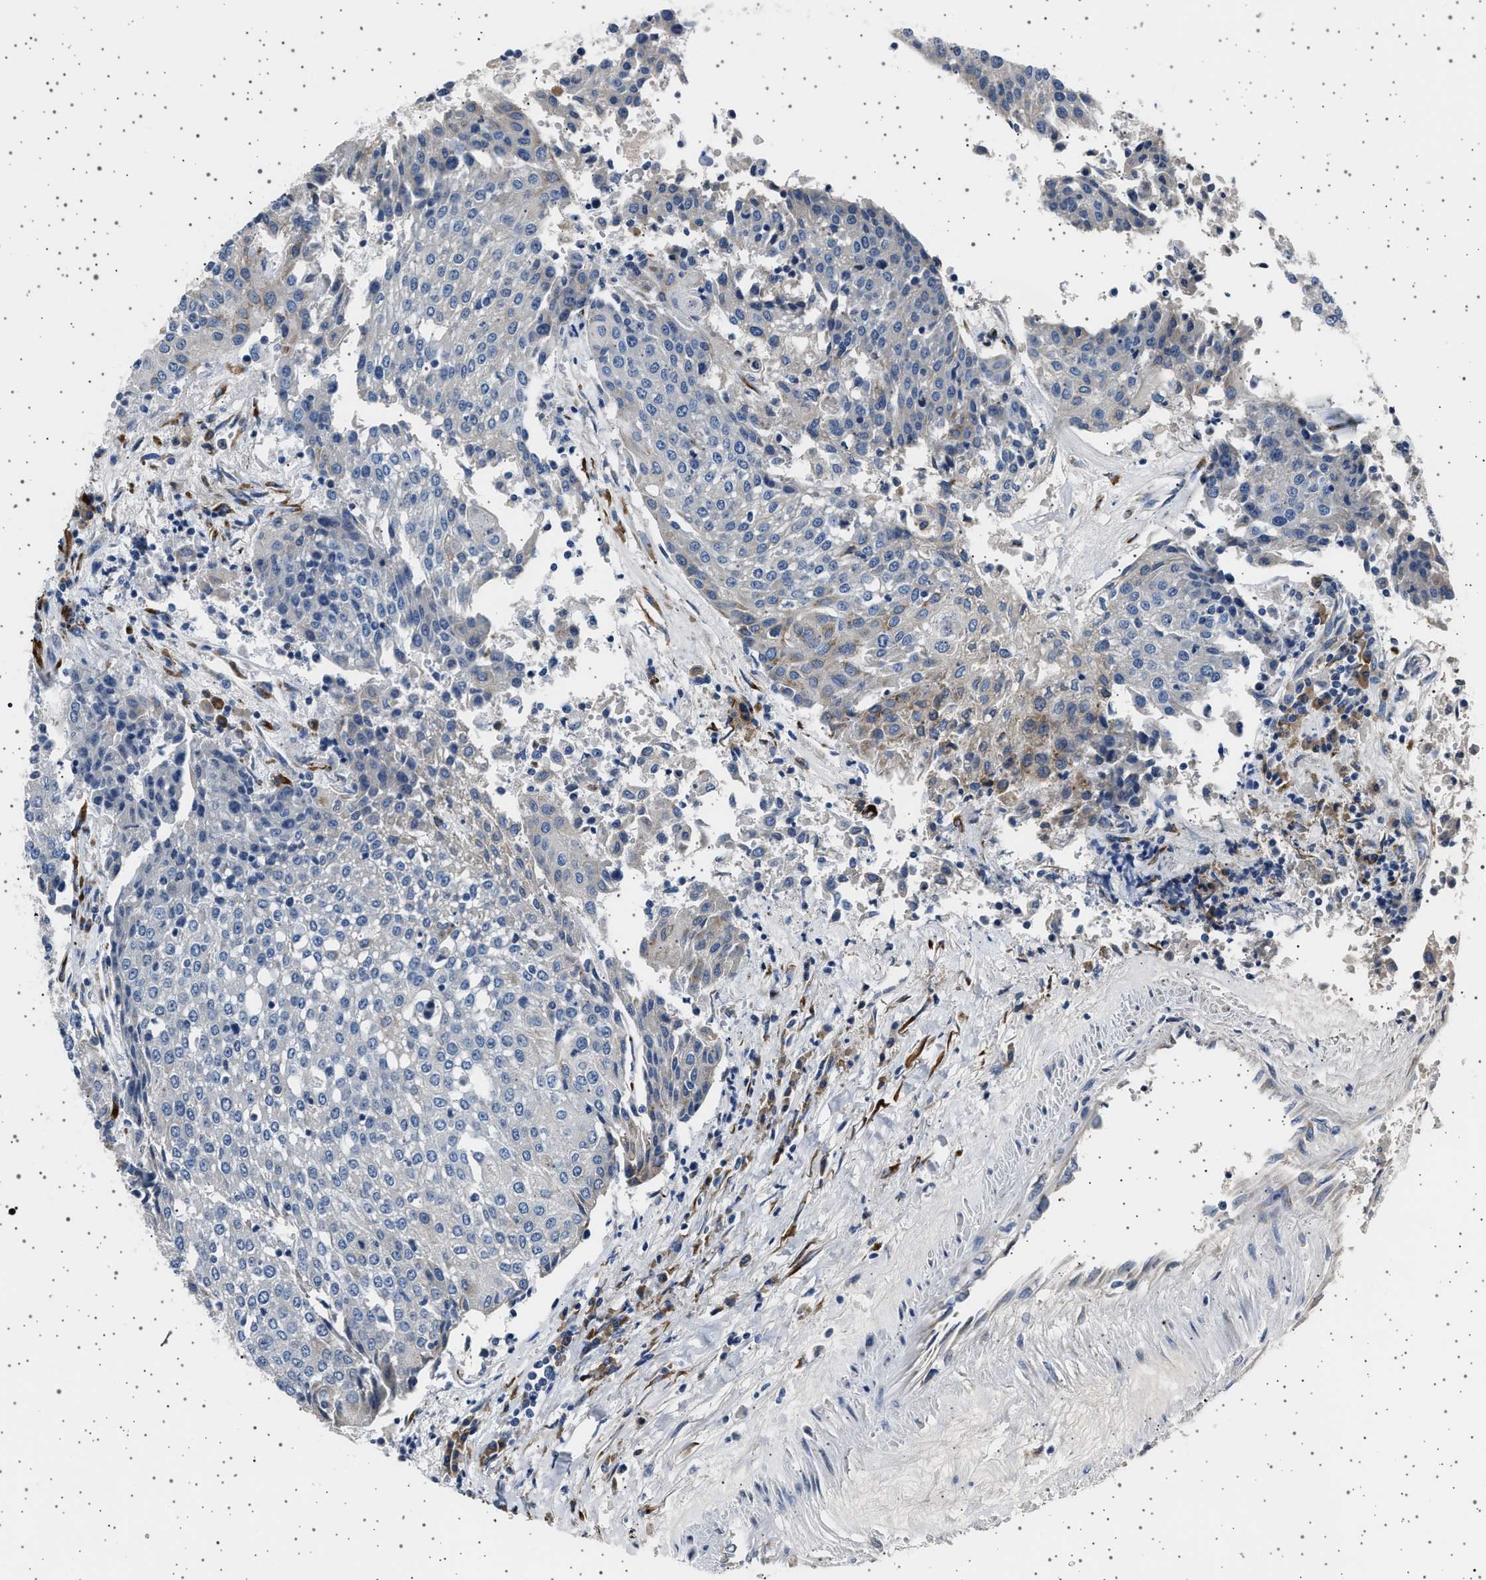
{"staining": {"intensity": "weak", "quantity": "<25%", "location": "cytoplasmic/membranous"}, "tissue": "urothelial cancer", "cell_type": "Tumor cells", "image_type": "cancer", "snomed": [{"axis": "morphology", "description": "Urothelial carcinoma, High grade"}, {"axis": "topography", "description": "Urinary bladder"}], "caption": "DAB (3,3'-diaminobenzidine) immunohistochemical staining of human urothelial cancer displays no significant expression in tumor cells.", "gene": "FTCD", "patient": {"sex": "female", "age": 85}}